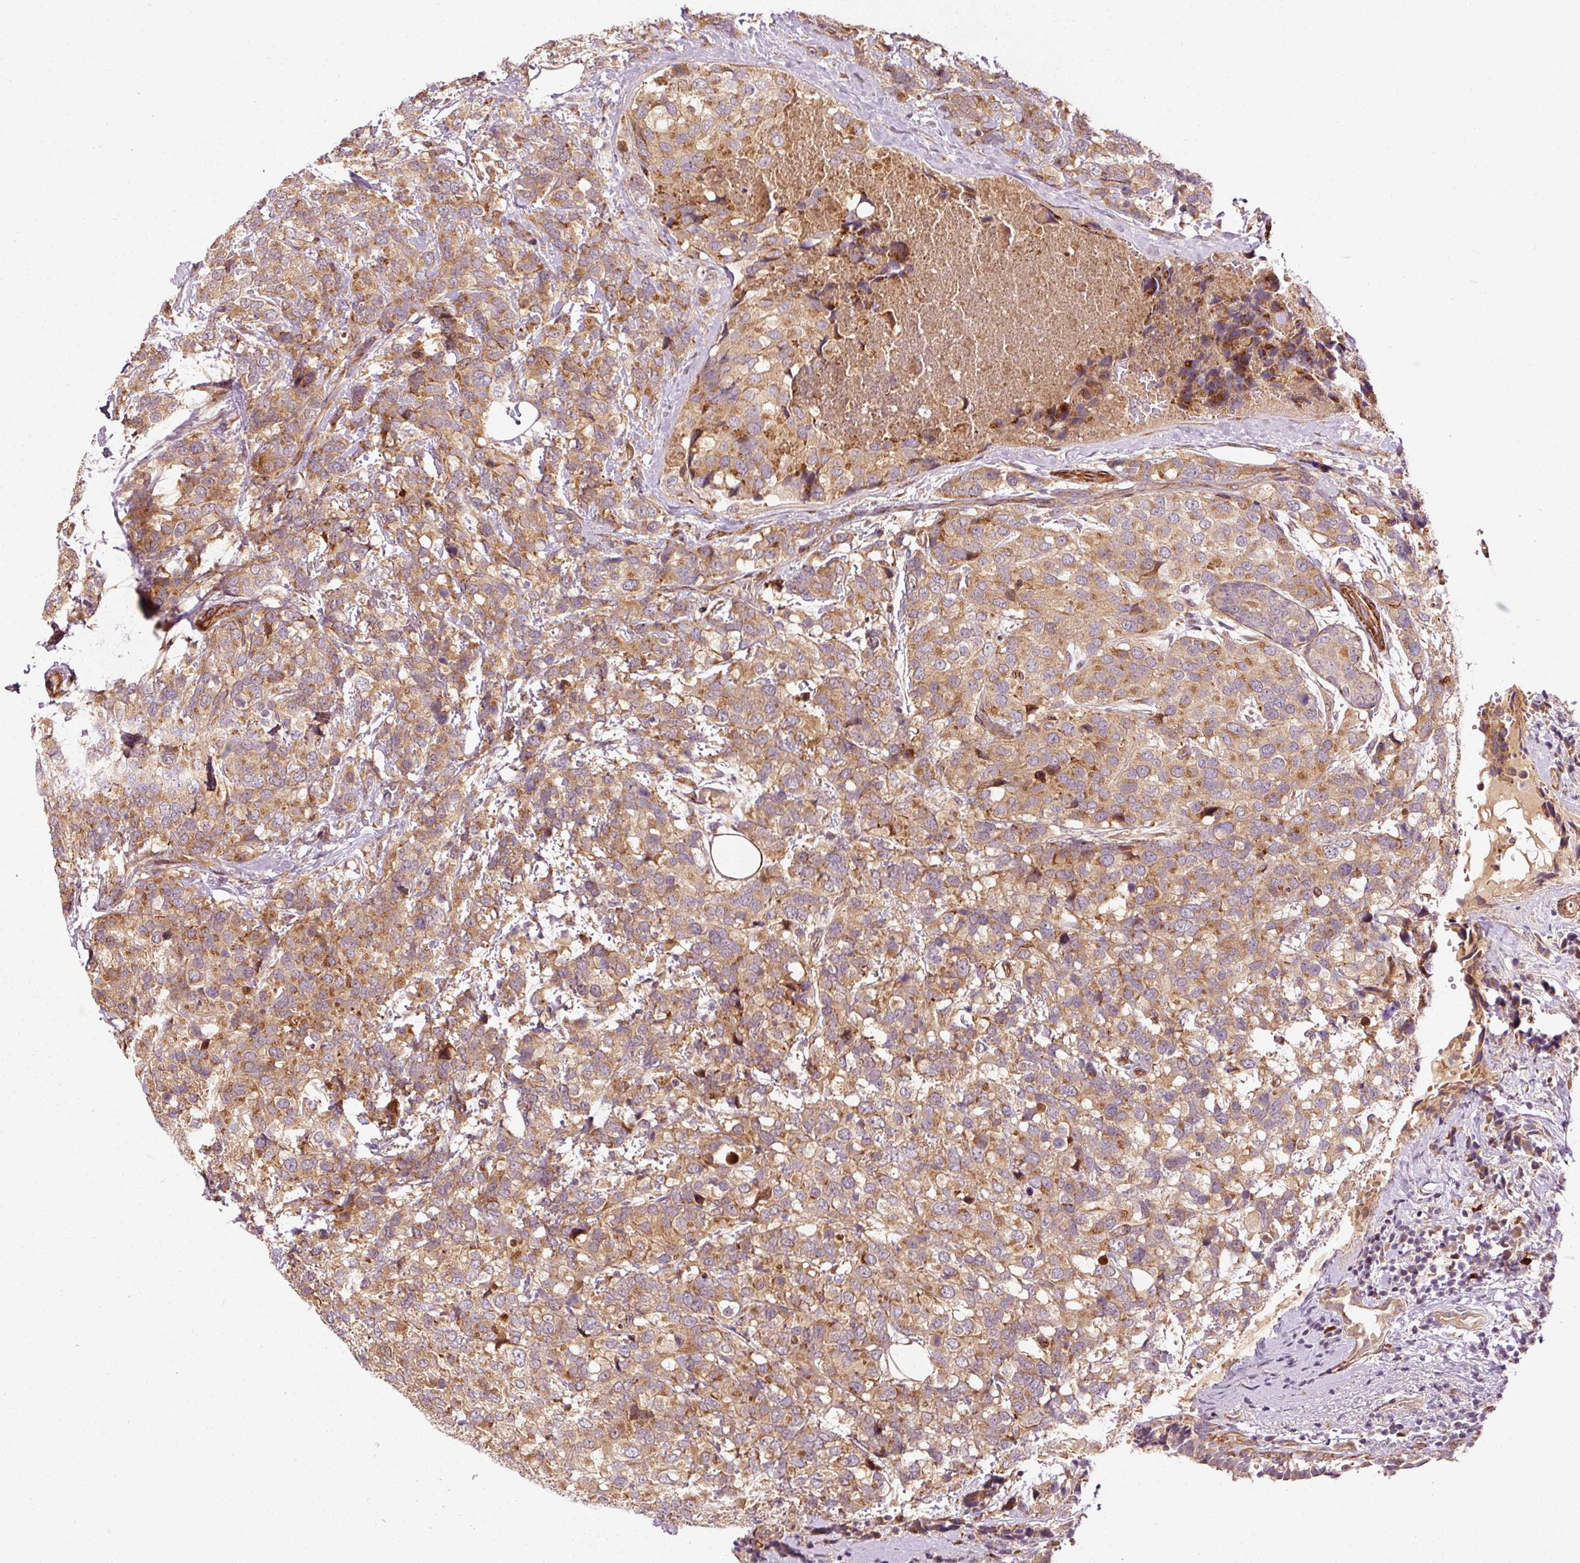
{"staining": {"intensity": "moderate", "quantity": ">75%", "location": "cytoplasmic/membranous"}, "tissue": "breast cancer", "cell_type": "Tumor cells", "image_type": "cancer", "snomed": [{"axis": "morphology", "description": "Lobular carcinoma"}, {"axis": "topography", "description": "Breast"}], "caption": "Tumor cells demonstrate moderate cytoplasmic/membranous positivity in approximately >75% of cells in breast lobular carcinoma.", "gene": "PPP1R14B", "patient": {"sex": "female", "age": 59}}